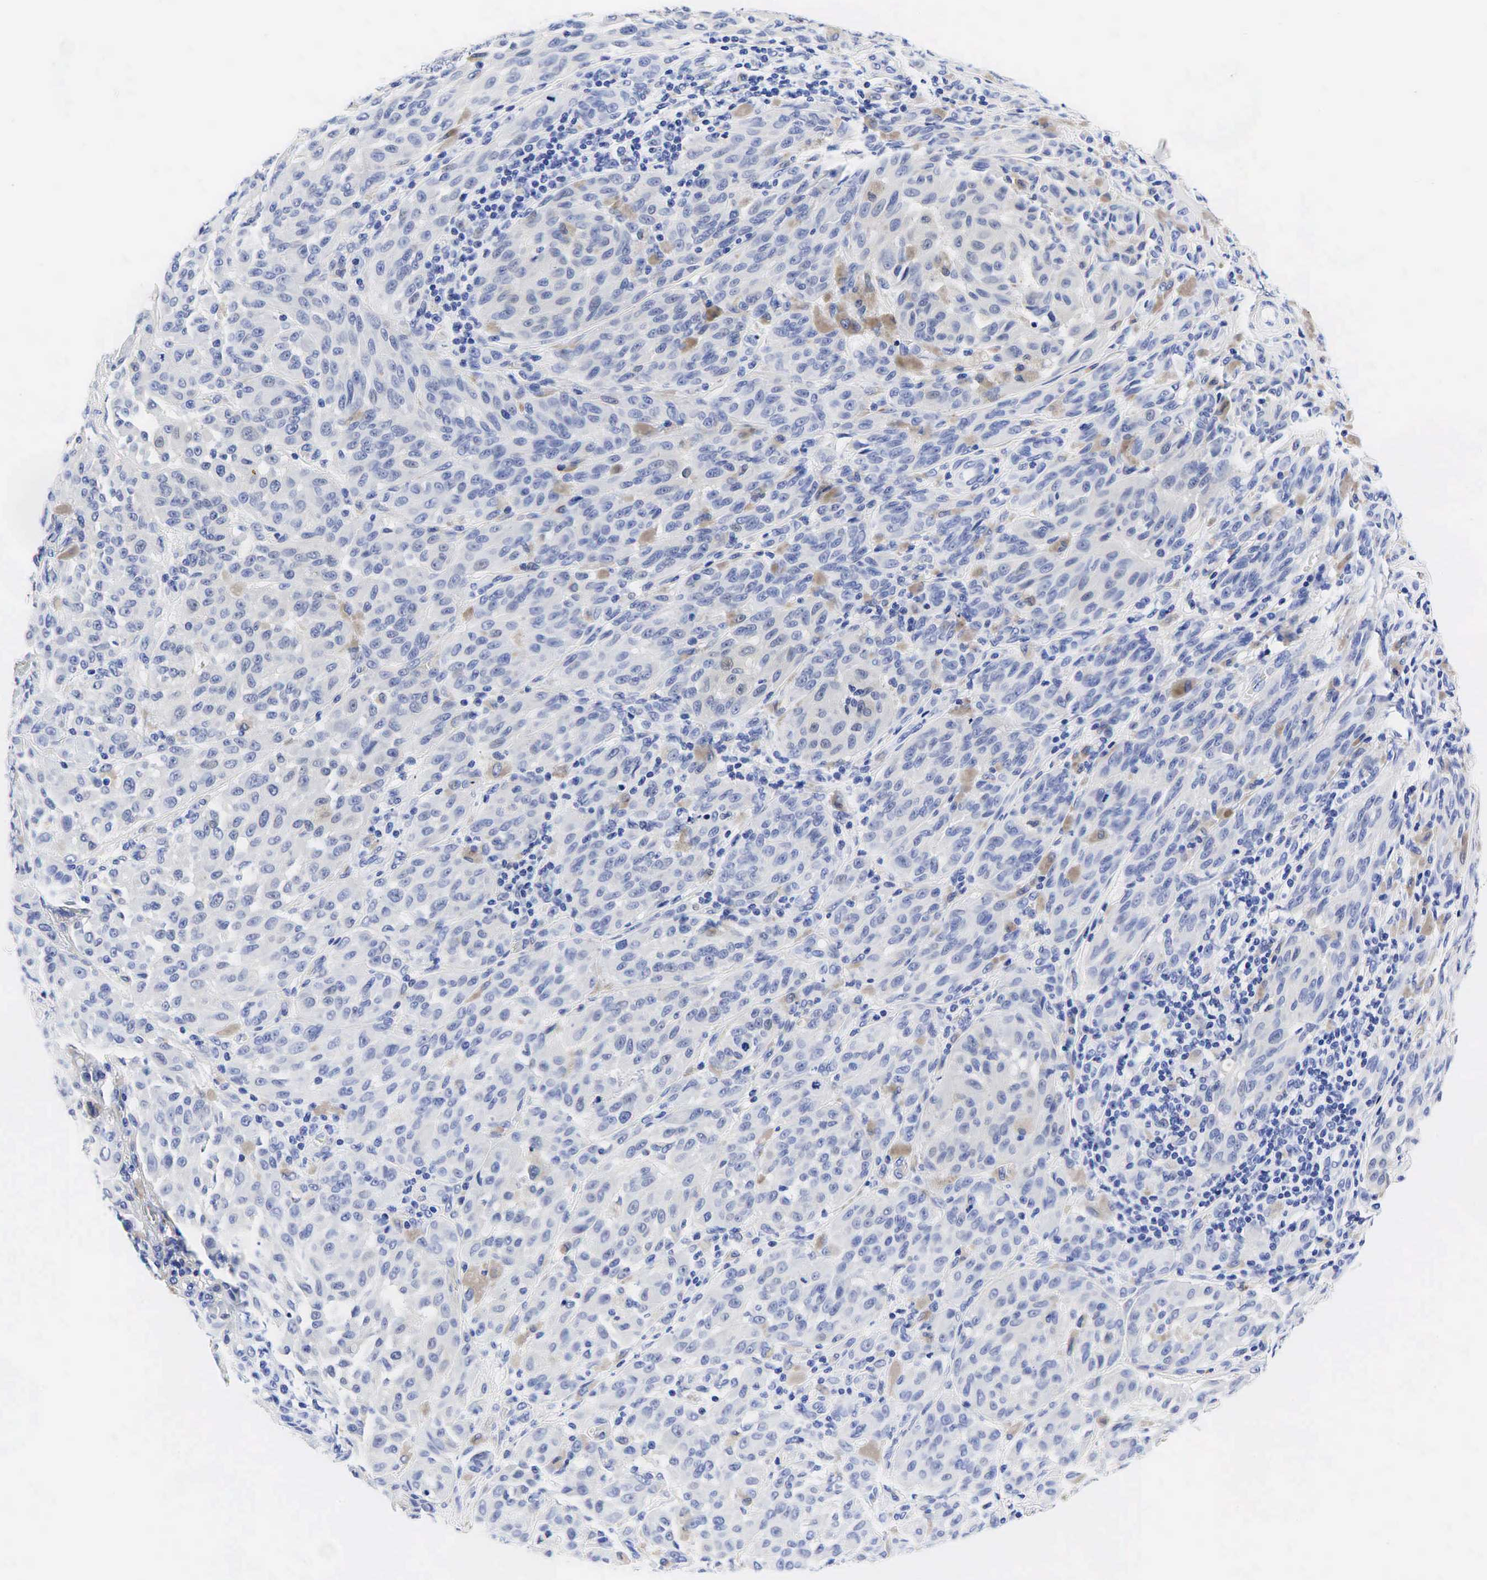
{"staining": {"intensity": "negative", "quantity": "none", "location": "none"}, "tissue": "melanoma", "cell_type": "Tumor cells", "image_type": "cancer", "snomed": [{"axis": "morphology", "description": "Malignant melanoma, NOS"}, {"axis": "topography", "description": "Skin"}], "caption": "The immunohistochemistry image has no significant staining in tumor cells of malignant melanoma tissue. (DAB (3,3'-diaminobenzidine) immunohistochemistry (IHC) with hematoxylin counter stain).", "gene": "ESR1", "patient": {"sex": "male", "age": 44}}